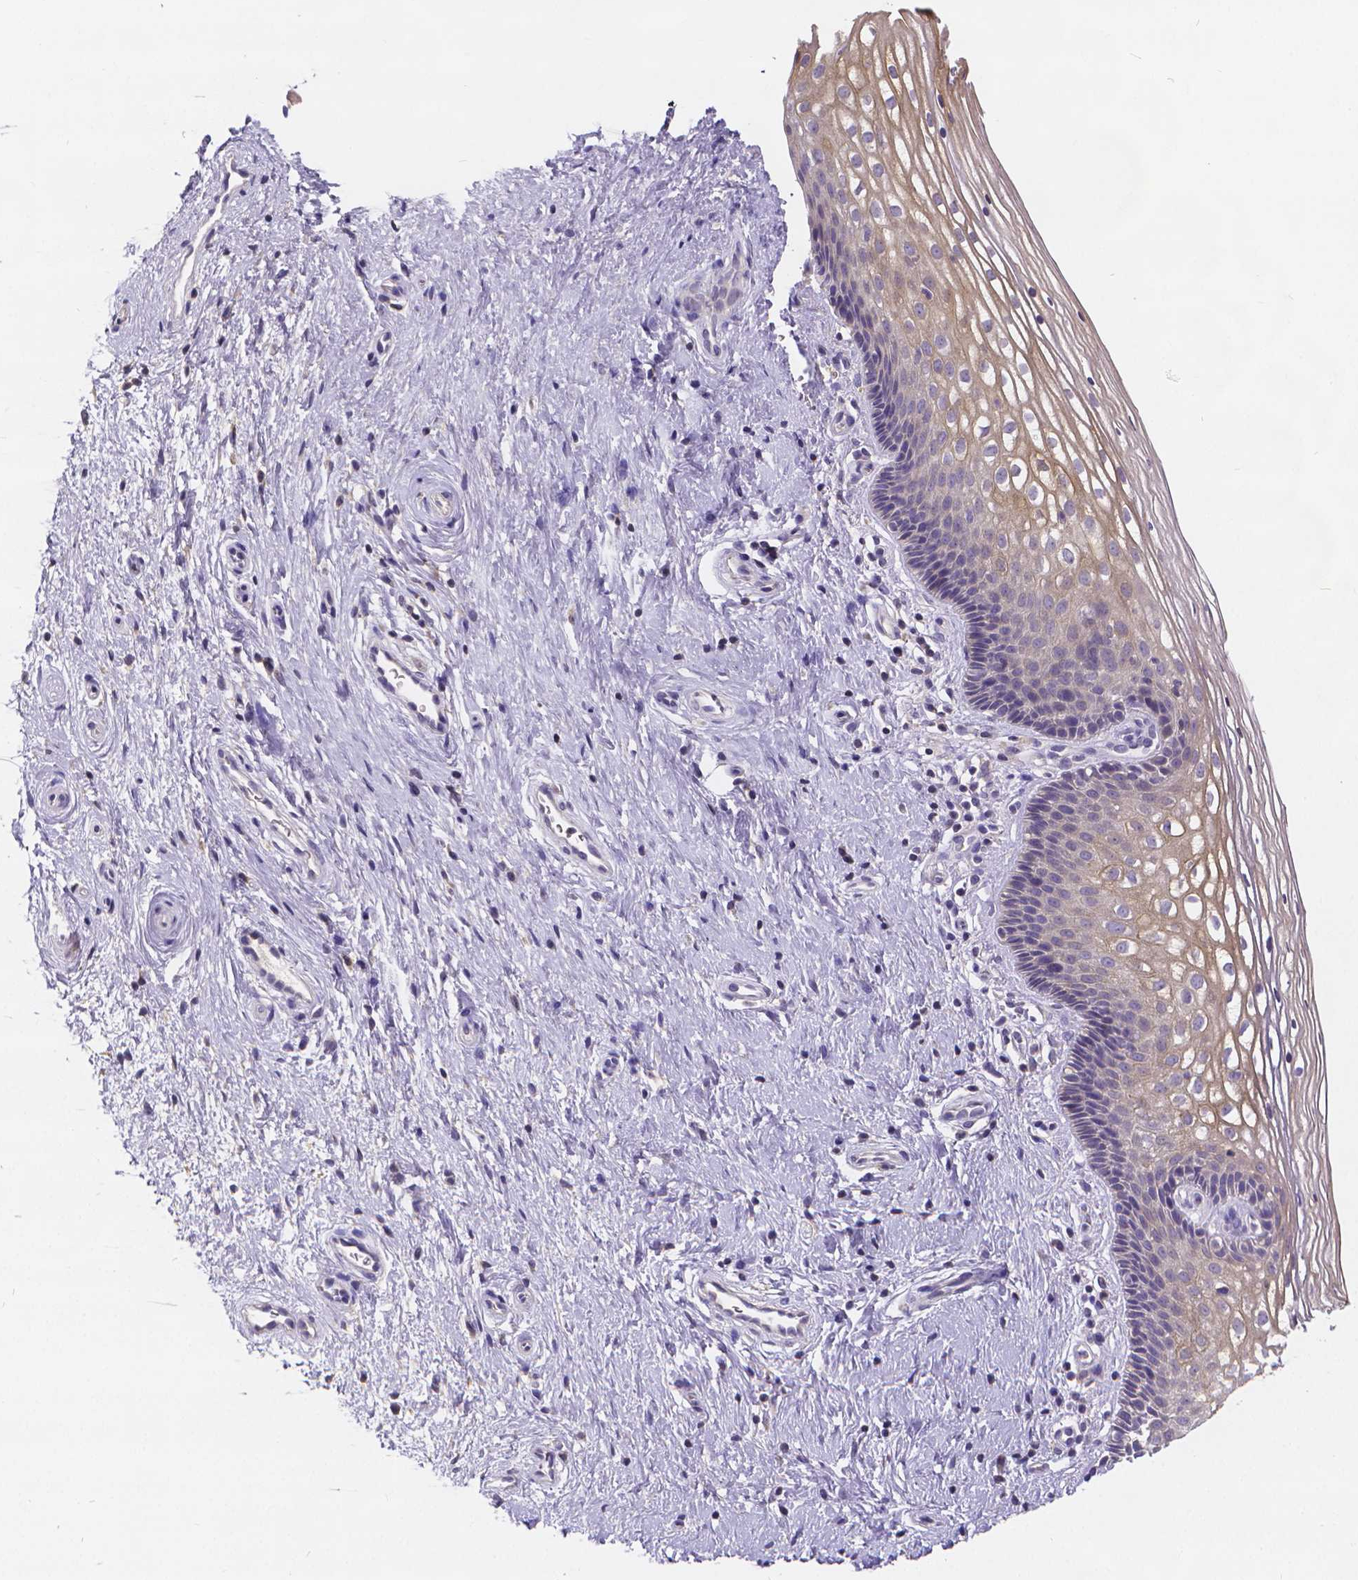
{"staining": {"intensity": "negative", "quantity": "none", "location": "none"}, "tissue": "cervix", "cell_type": "Glandular cells", "image_type": "normal", "snomed": [{"axis": "morphology", "description": "Normal tissue, NOS"}, {"axis": "topography", "description": "Cervix"}], "caption": "The photomicrograph reveals no significant expression in glandular cells of cervix.", "gene": "GLRB", "patient": {"sex": "female", "age": 34}}